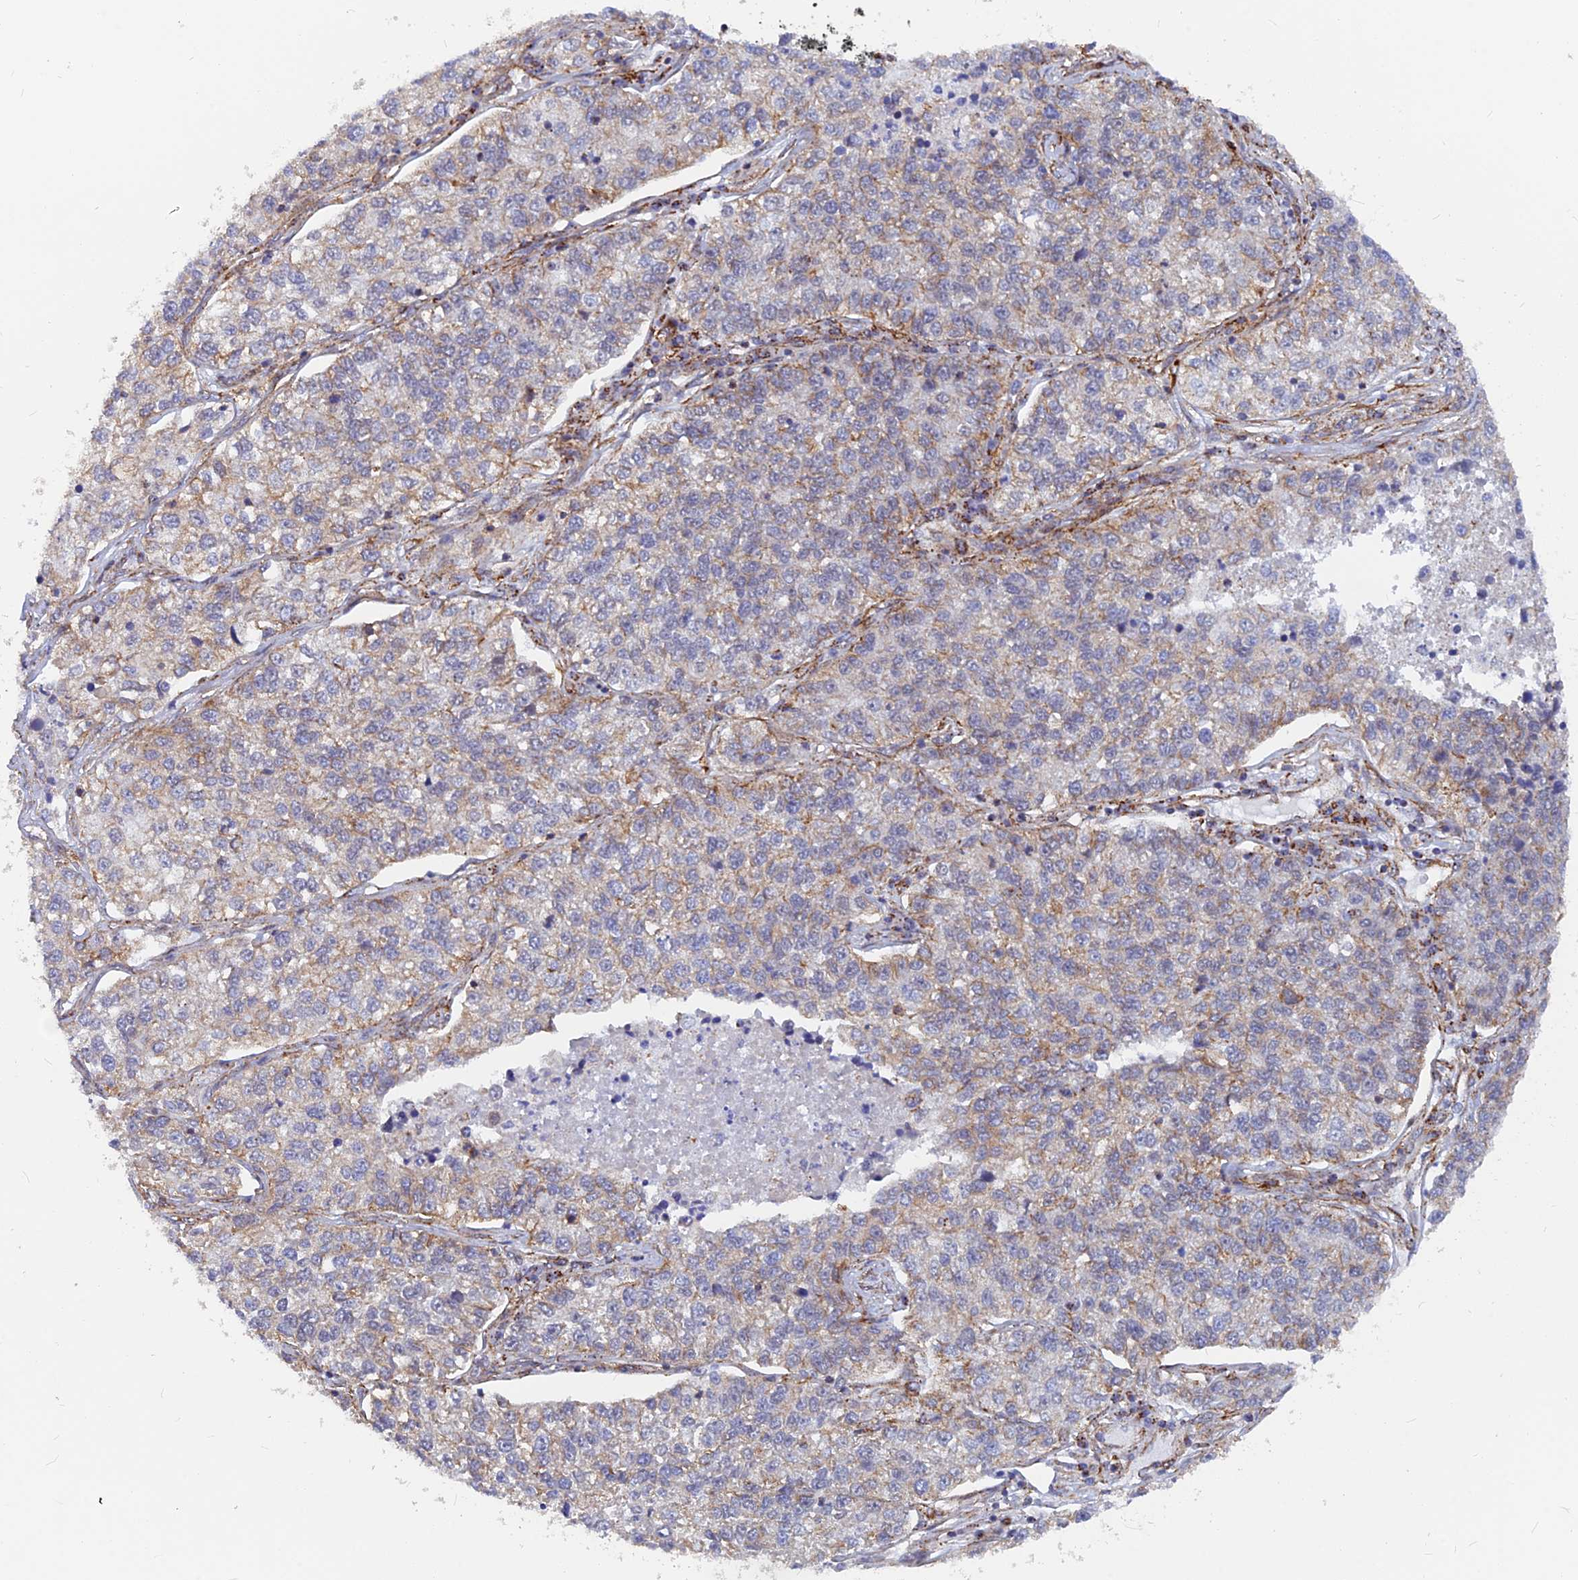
{"staining": {"intensity": "weak", "quantity": "25%-75%", "location": "cytoplasmic/membranous"}, "tissue": "lung cancer", "cell_type": "Tumor cells", "image_type": "cancer", "snomed": [{"axis": "morphology", "description": "Adenocarcinoma, NOS"}, {"axis": "topography", "description": "Lung"}], "caption": "IHC micrograph of lung adenocarcinoma stained for a protein (brown), which displays low levels of weak cytoplasmic/membranous staining in about 25%-75% of tumor cells.", "gene": "VSTM2L", "patient": {"sex": "male", "age": 49}}